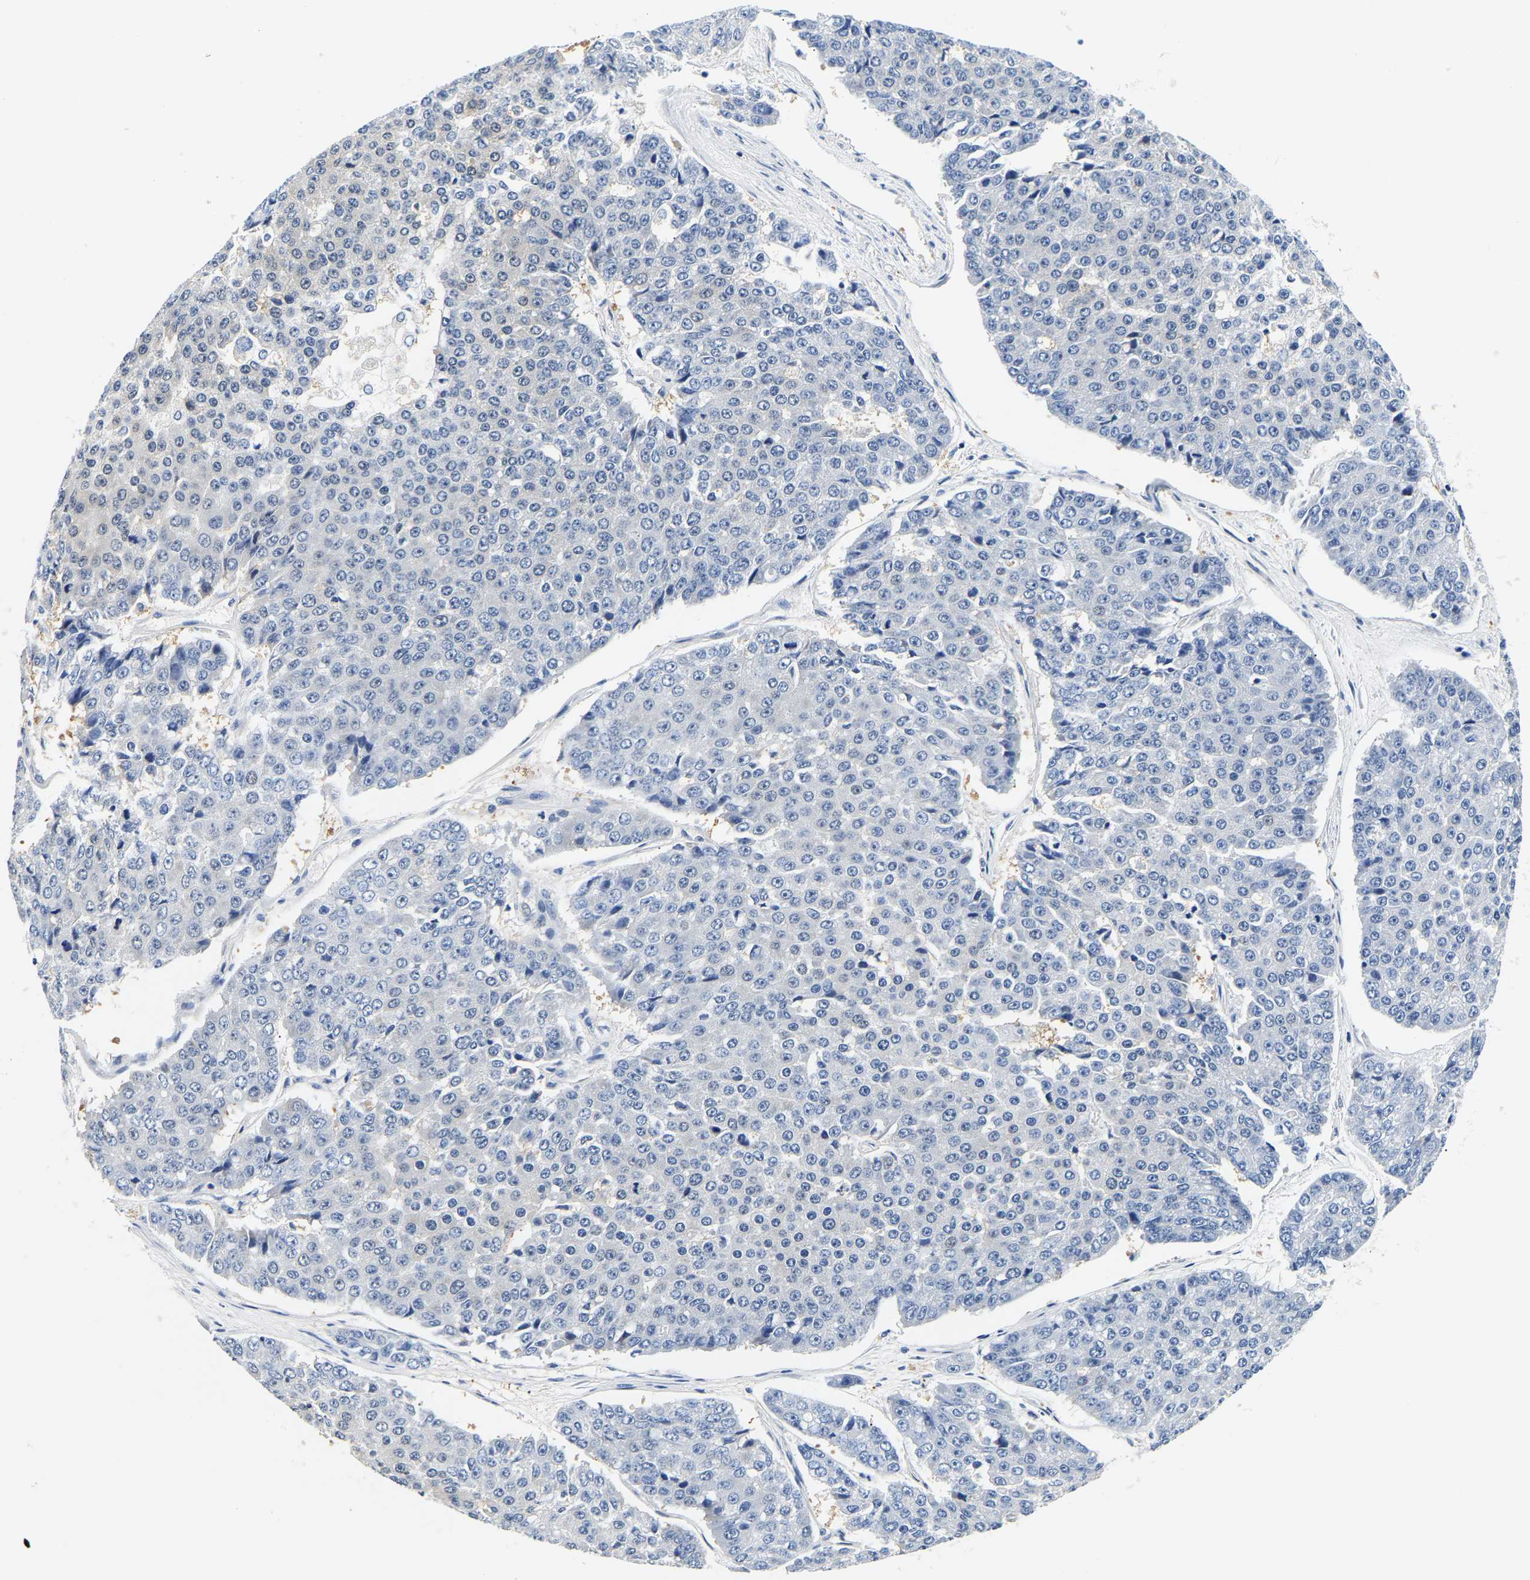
{"staining": {"intensity": "negative", "quantity": "none", "location": "none"}, "tissue": "pancreatic cancer", "cell_type": "Tumor cells", "image_type": "cancer", "snomed": [{"axis": "morphology", "description": "Adenocarcinoma, NOS"}, {"axis": "topography", "description": "Pancreas"}], "caption": "DAB (3,3'-diaminobenzidine) immunohistochemical staining of pancreatic cancer (adenocarcinoma) demonstrates no significant expression in tumor cells.", "gene": "UCHL3", "patient": {"sex": "male", "age": 50}}